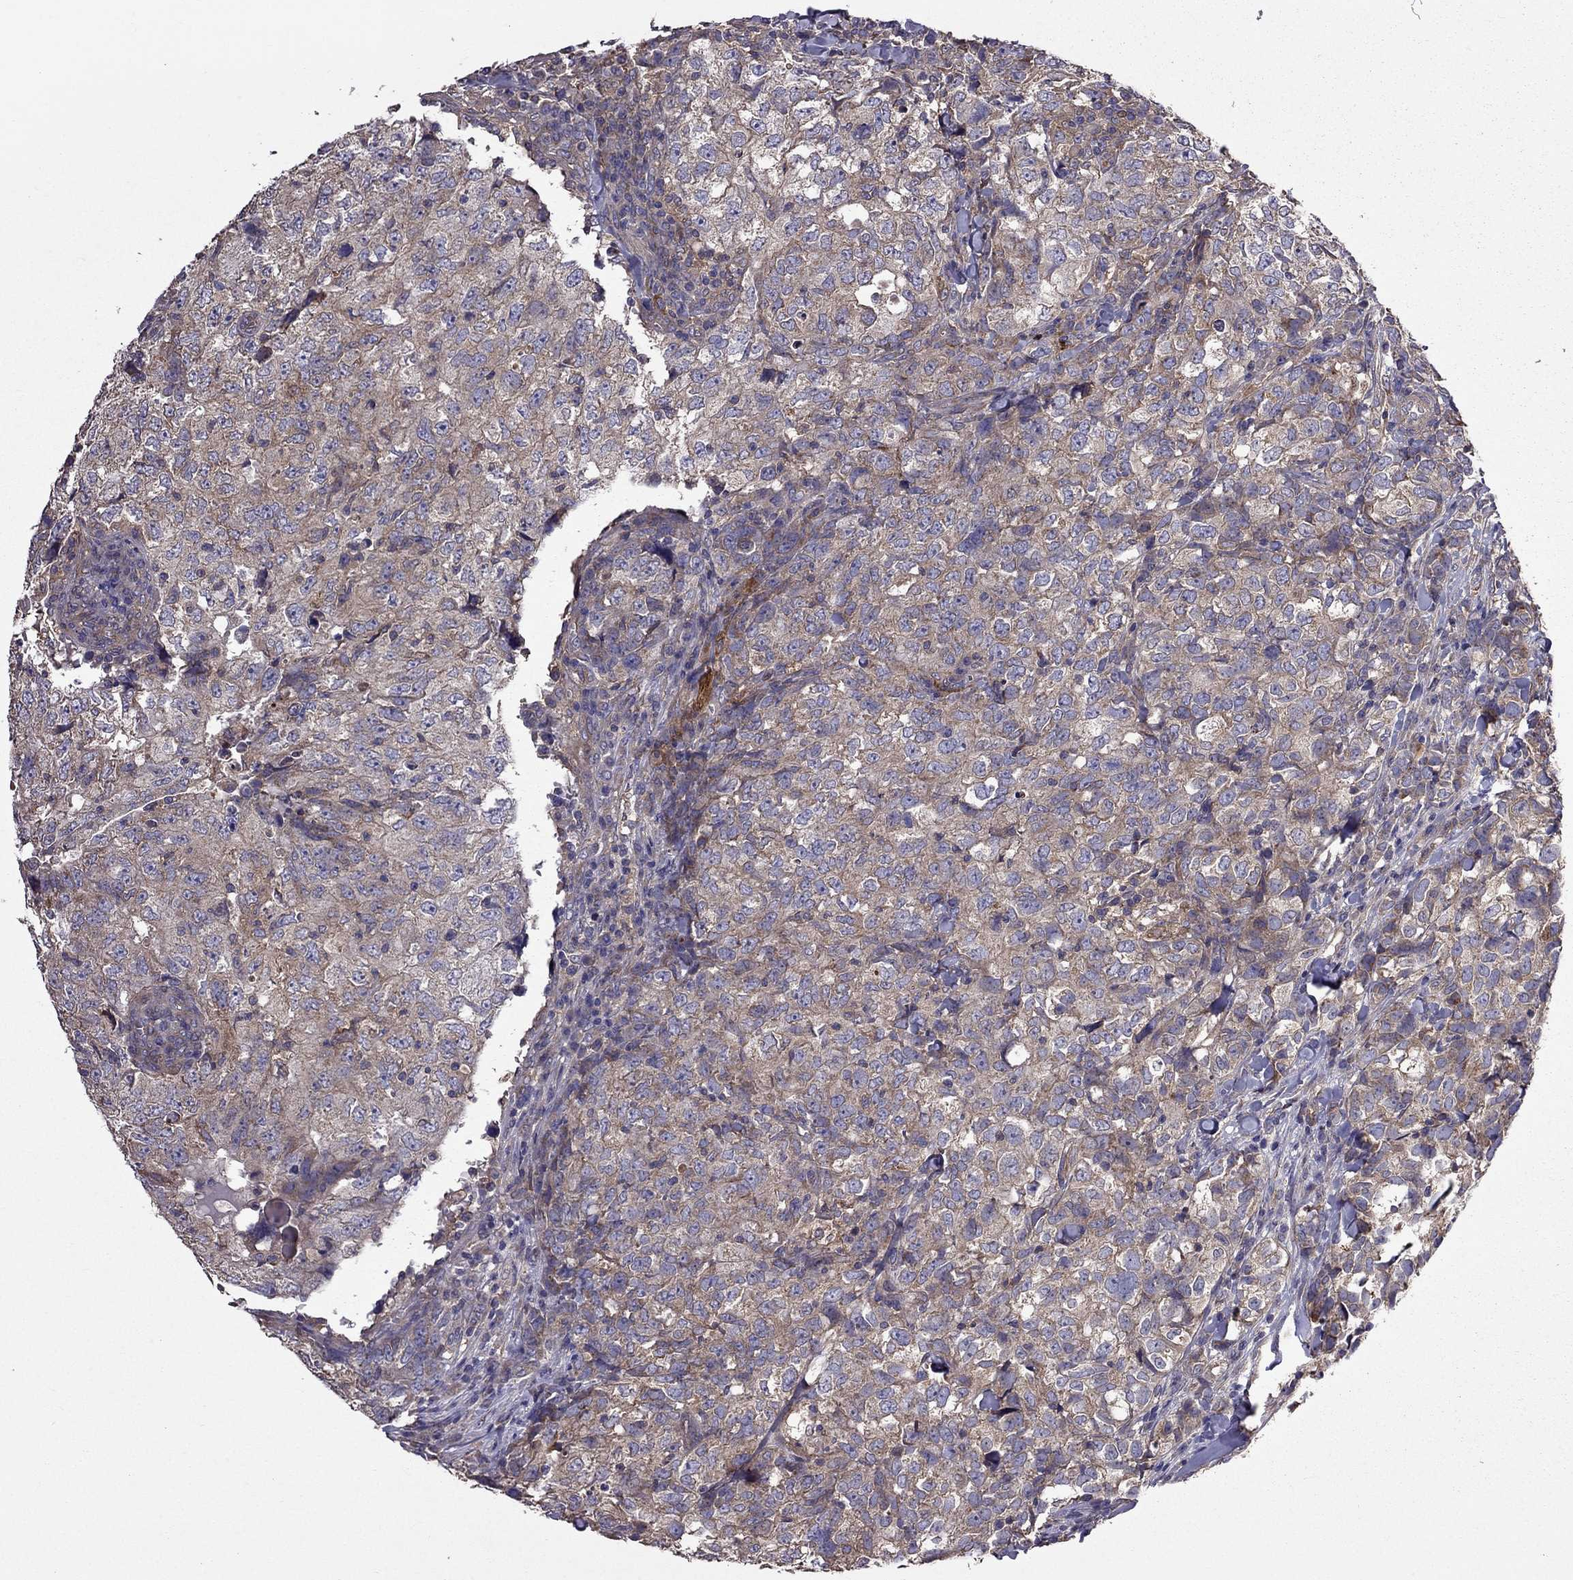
{"staining": {"intensity": "weak", "quantity": ">75%", "location": "cytoplasmic/membranous"}, "tissue": "breast cancer", "cell_type": "Tumor cells", "image_type": "cancer", "snomed": [{"axis": "morphology", "description": "Duct carcinoma"}, {"axis": "topography", "description": "Breast"}], "caption": "Breast invasive ductal carcinoma stained with immunohistochemistry (IHC) shows weak cytoplasmic/membranous staining in about >75% of tumor cells.", "gene": "ITGB1", "patient": {"sex": "female", "age": 30}}